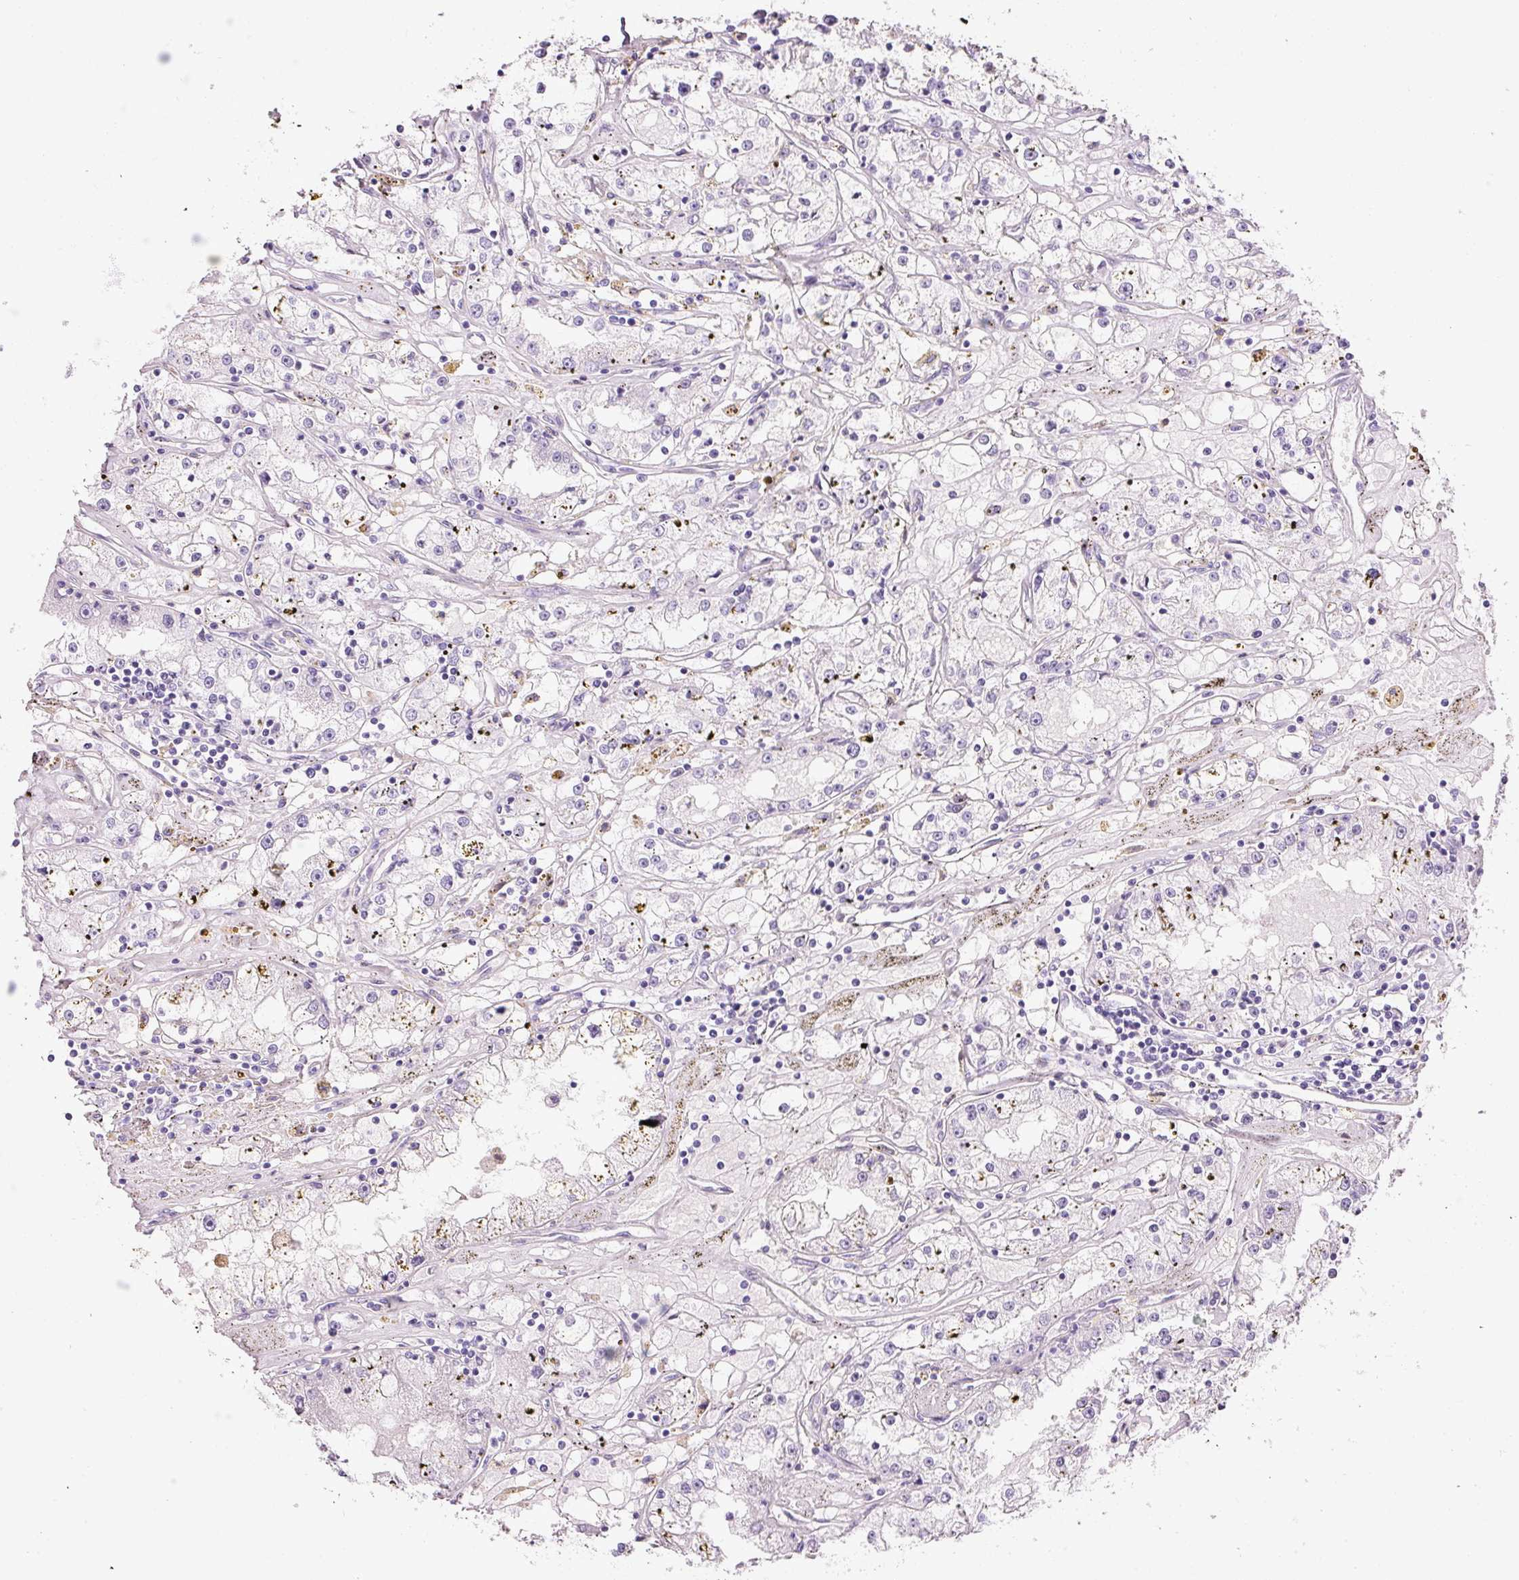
{"staining": {"intensity": "negative", "quantity": "none", "location": "none"}, "tissue": "renal cancer", "cell_type": "Tumor cells", "image_type": "cancer", "snomed": [{"axis": "morphology", "description": "Adenocarcinoma, NOS"}, {"axis": "topography", "description": "Kidney"}], "caption": "Renal adenocarcinoma stained for a protein using immunohistochemistry (IHC) demonstrates no positivity tumor cells.", "gene": "ANKRD20A1", "patient": {"sex": "male", "age": 56}}